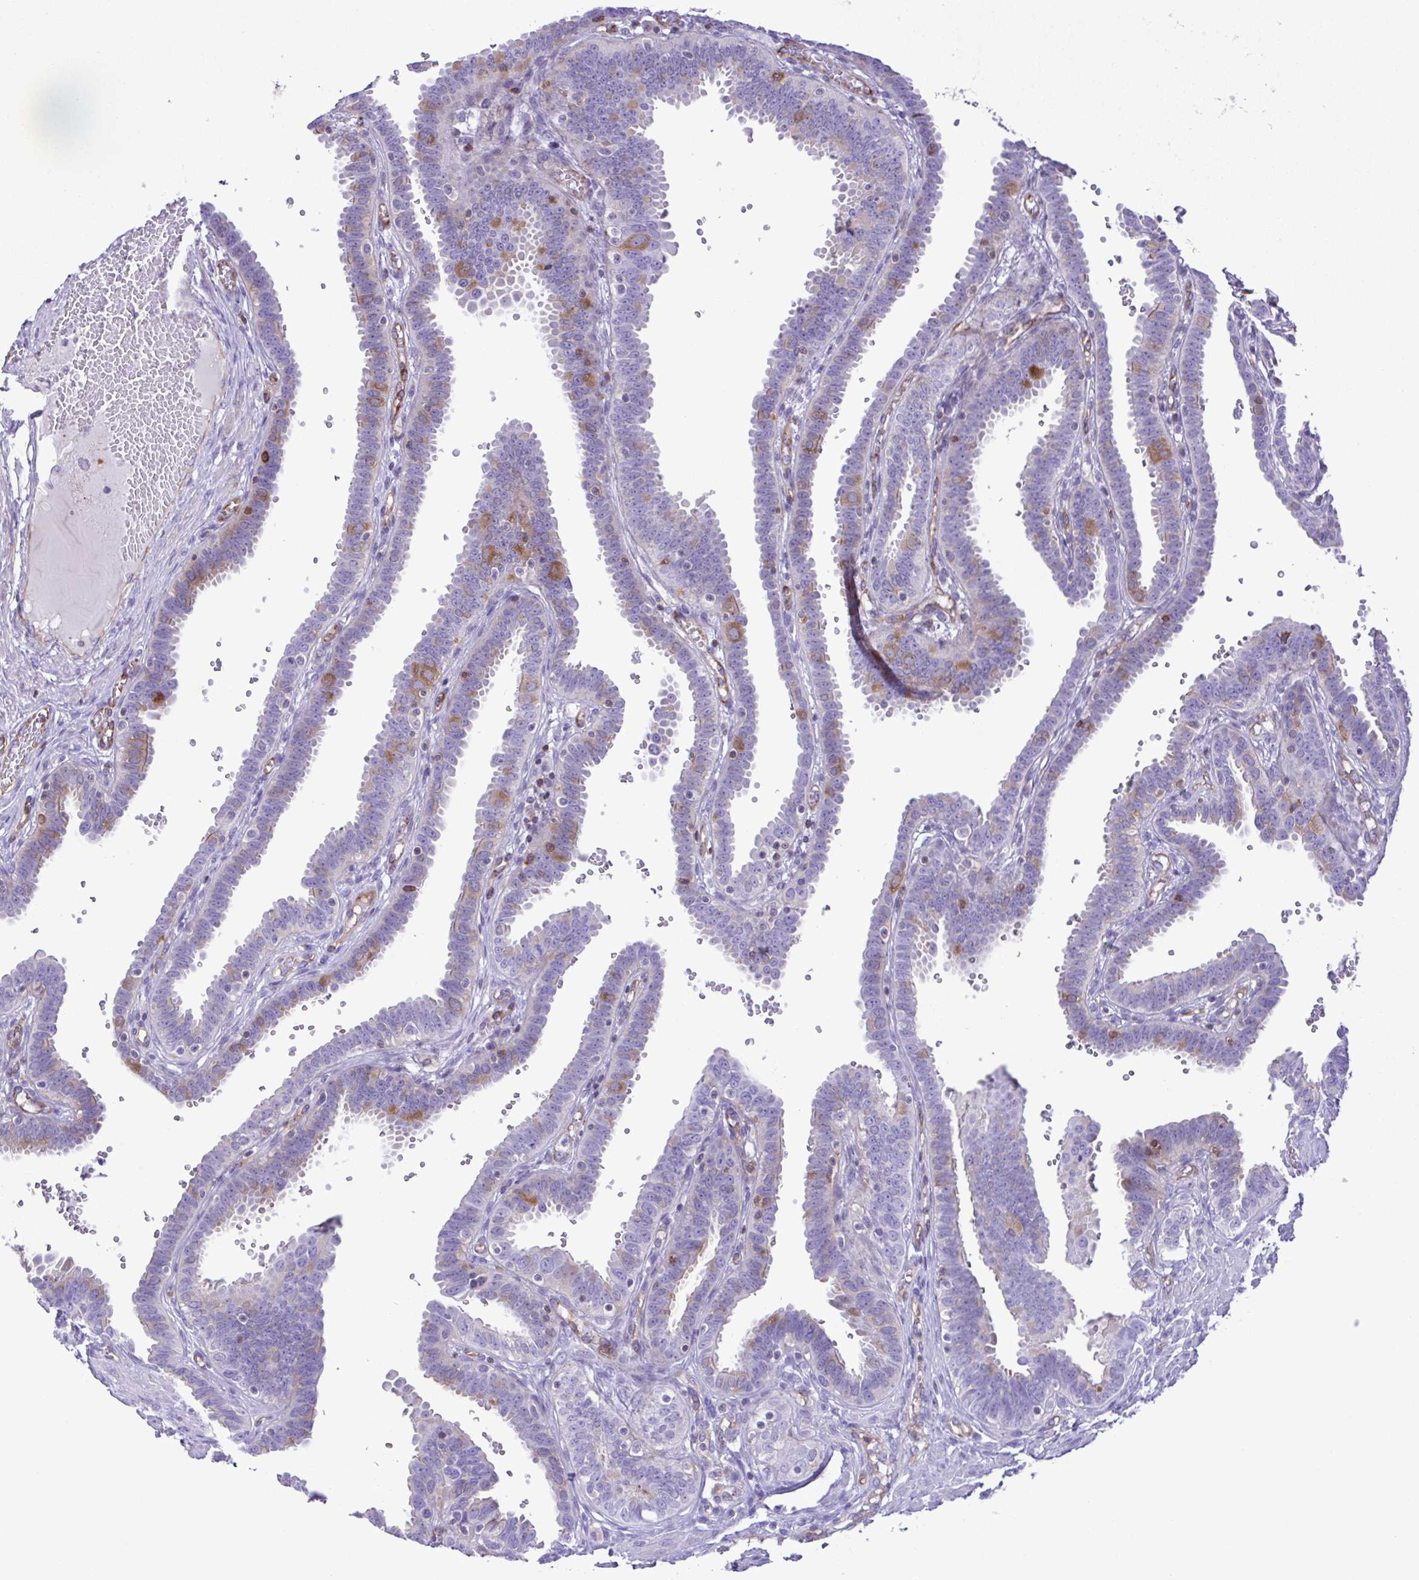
{"staining": {"intensity": "moderate", "quantity": "25%-75%", "location": "cytoplasmic/membranous"}, "tissue": "fallopian tube", "cell_type": "Glandular cells", "image_type": "normal", "snomed": [{"axis": "morphology", "description": "Normal tissue, NOS"}, {"axis": "topography", "description": "Fallopian tube"}], "caption": "Benign fallopian tube displays moderate cytoplasmic/membranous positivity in approximately 25%-75% of glandular cells (brown staining indicates protein expression, while blue staining denotes nuclei)..", "gene": "FLT1", "patient": {"sex": "female", "age": 37}}